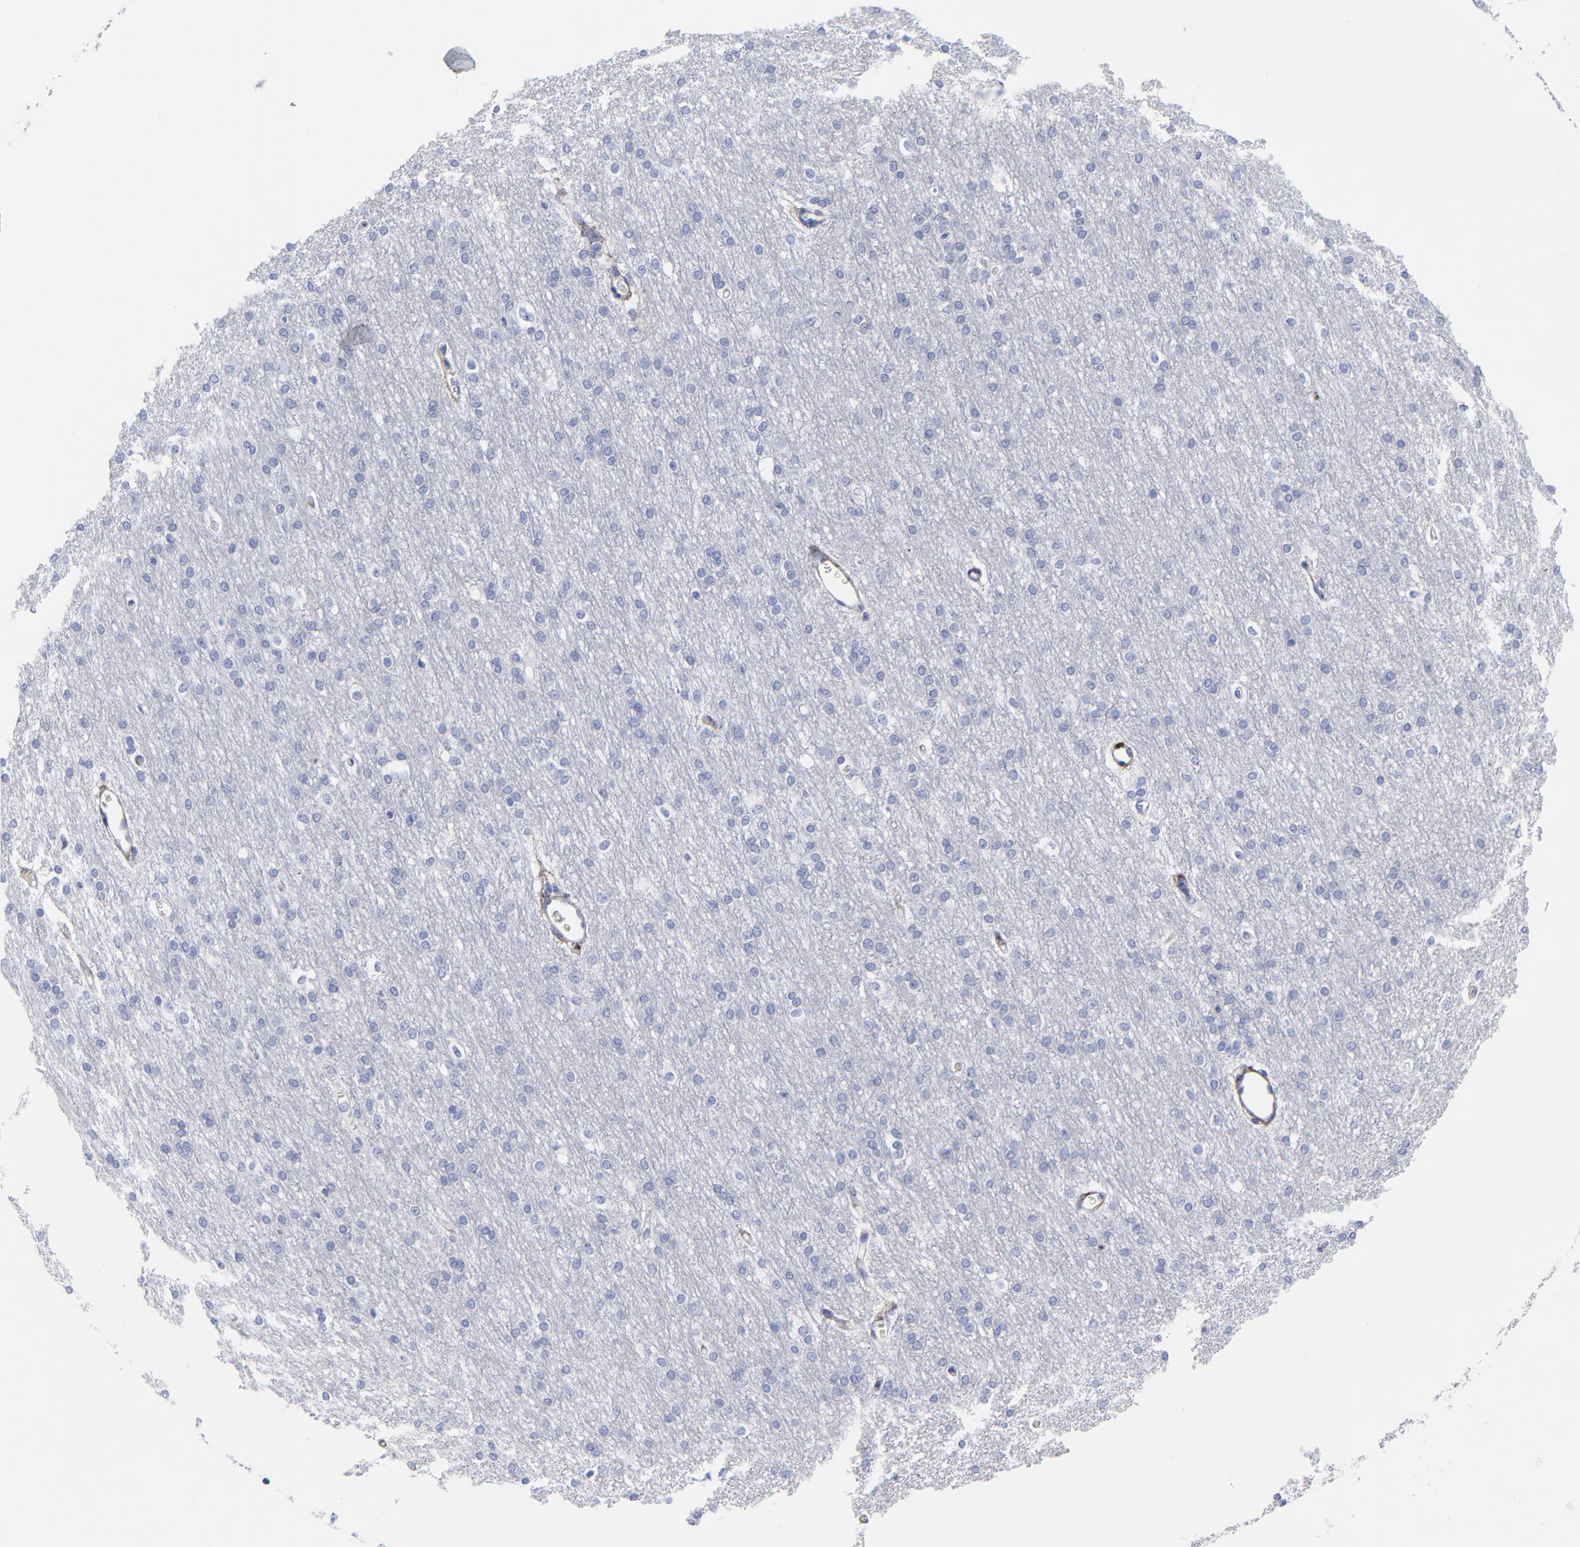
{"staining": {"intensity": "weak", "quantity": "<25%", "location": "cytoplasmic/membranous"}, "tissue": "cerebral cortex", "cell_type": "Endothelial cells", "image_type": "normal", "snomed": [{"axis": "morphology", "description": "Normal tissue, NOS"}, {"axis": "morphology", "description": "Inflammation, NOS"}, {"axis": "topography", "description": "Cerebral cortex"}], "caption": "An image of cerebral cortex stained for a protein exhibits no brown staining in endothelial cells. (DAB immunohistochemistry, high magnification).", "gene": "DCN", "patient": {"sex": "male", "age": 6}}